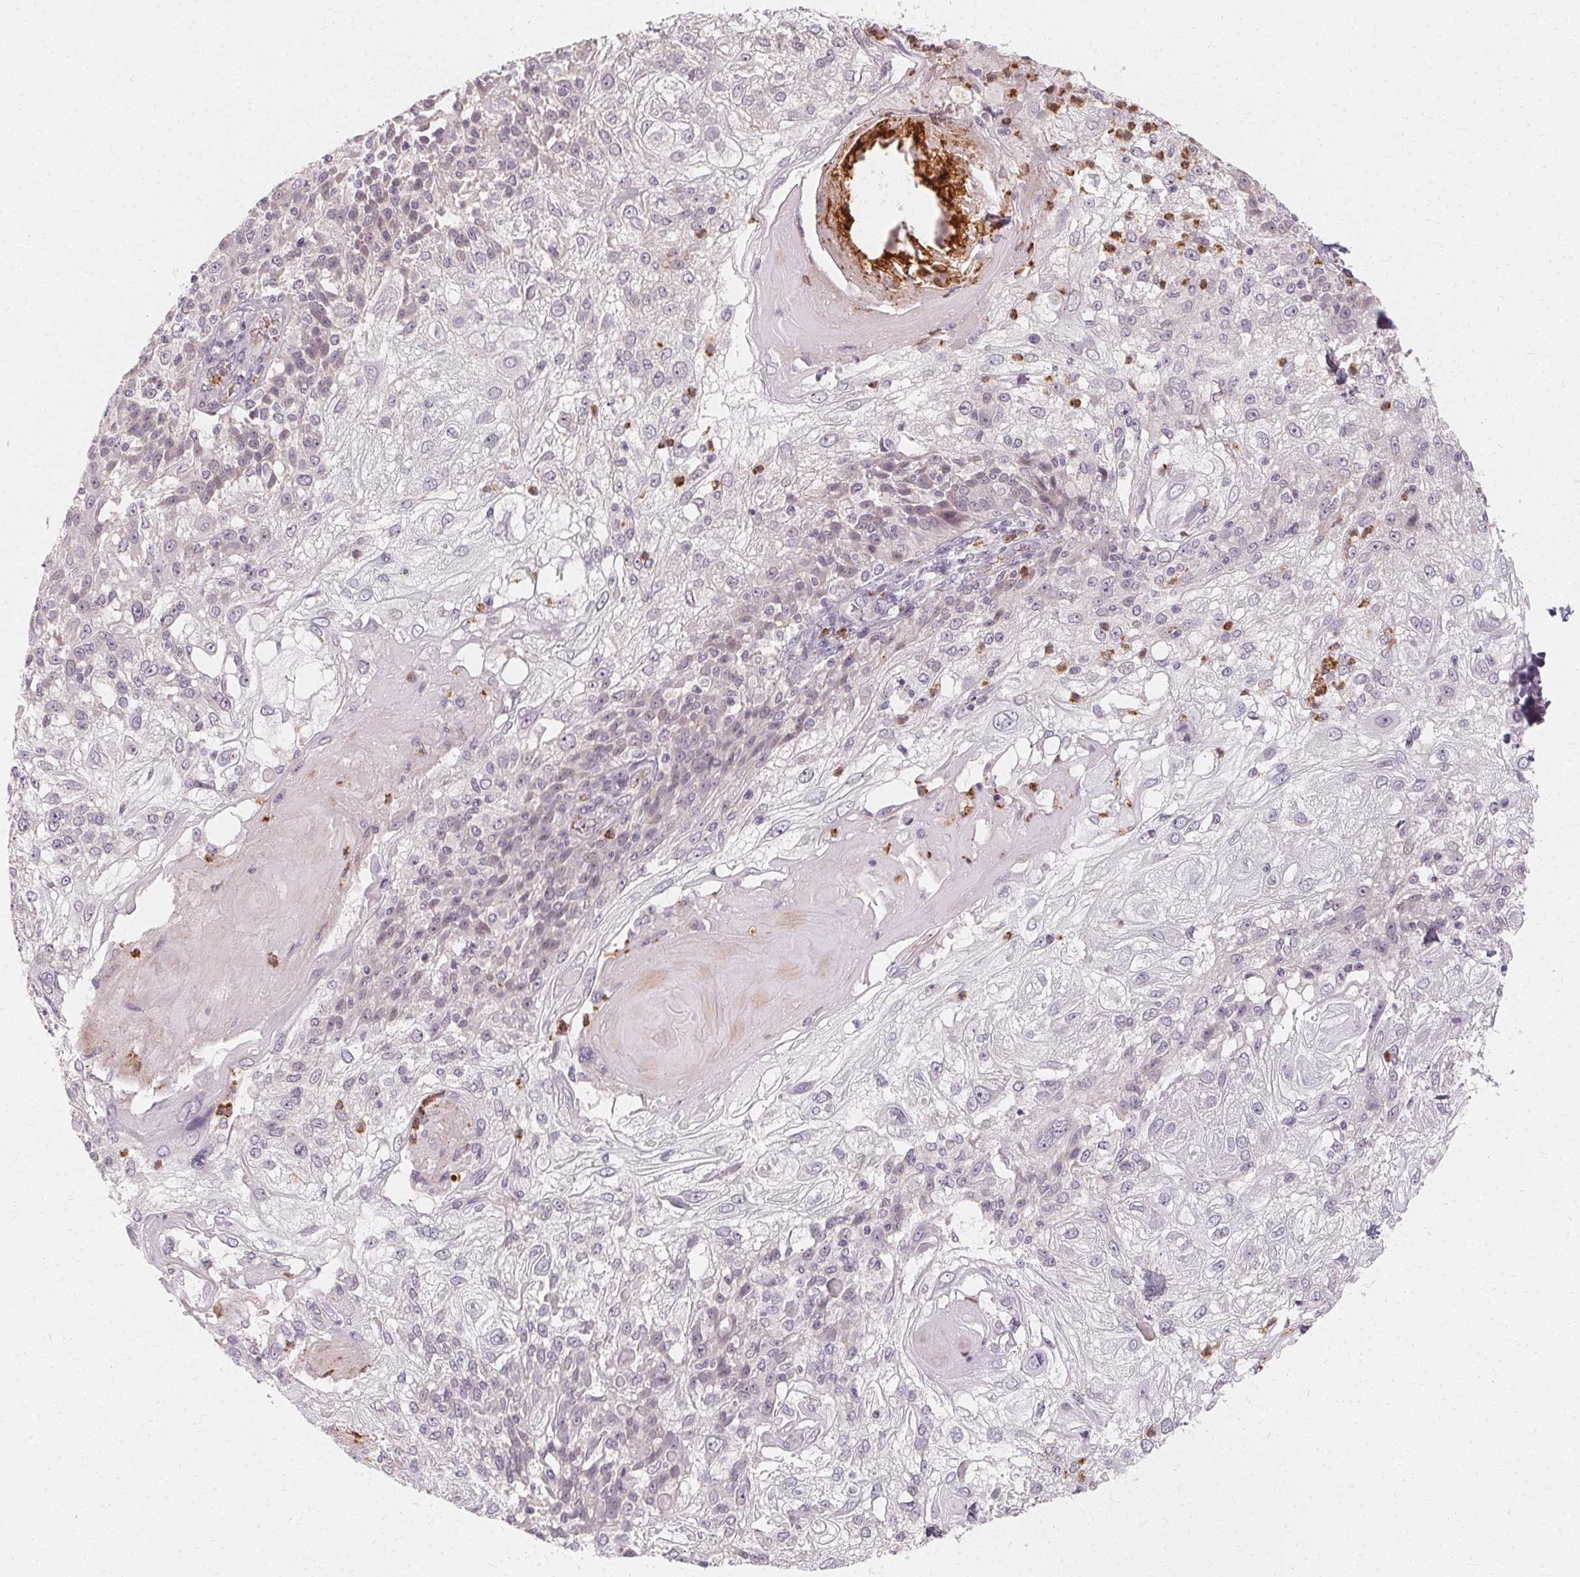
{"staining": {"intensity": "weak", "quantity": "<25%", "location": "cytoplasmic/membranous"}, "tissue": "skin cancer", "cell_type": "Tumor cells", "image_type": "cancer", "snomed": [{"axis": "morphology", "description": "Normal tissue, NOS"}, {"axis": "morphology", "description": "Squamous cell carcinoma, NOS"}, {"axis": "topography", "description": "Skin"}], "caption": "Image shows no significant protein staining in tumor cells of squamous cell carcinoma (skin).", "gene": "CLCNKB", "patient": {"sex": "female", "age": 83}}